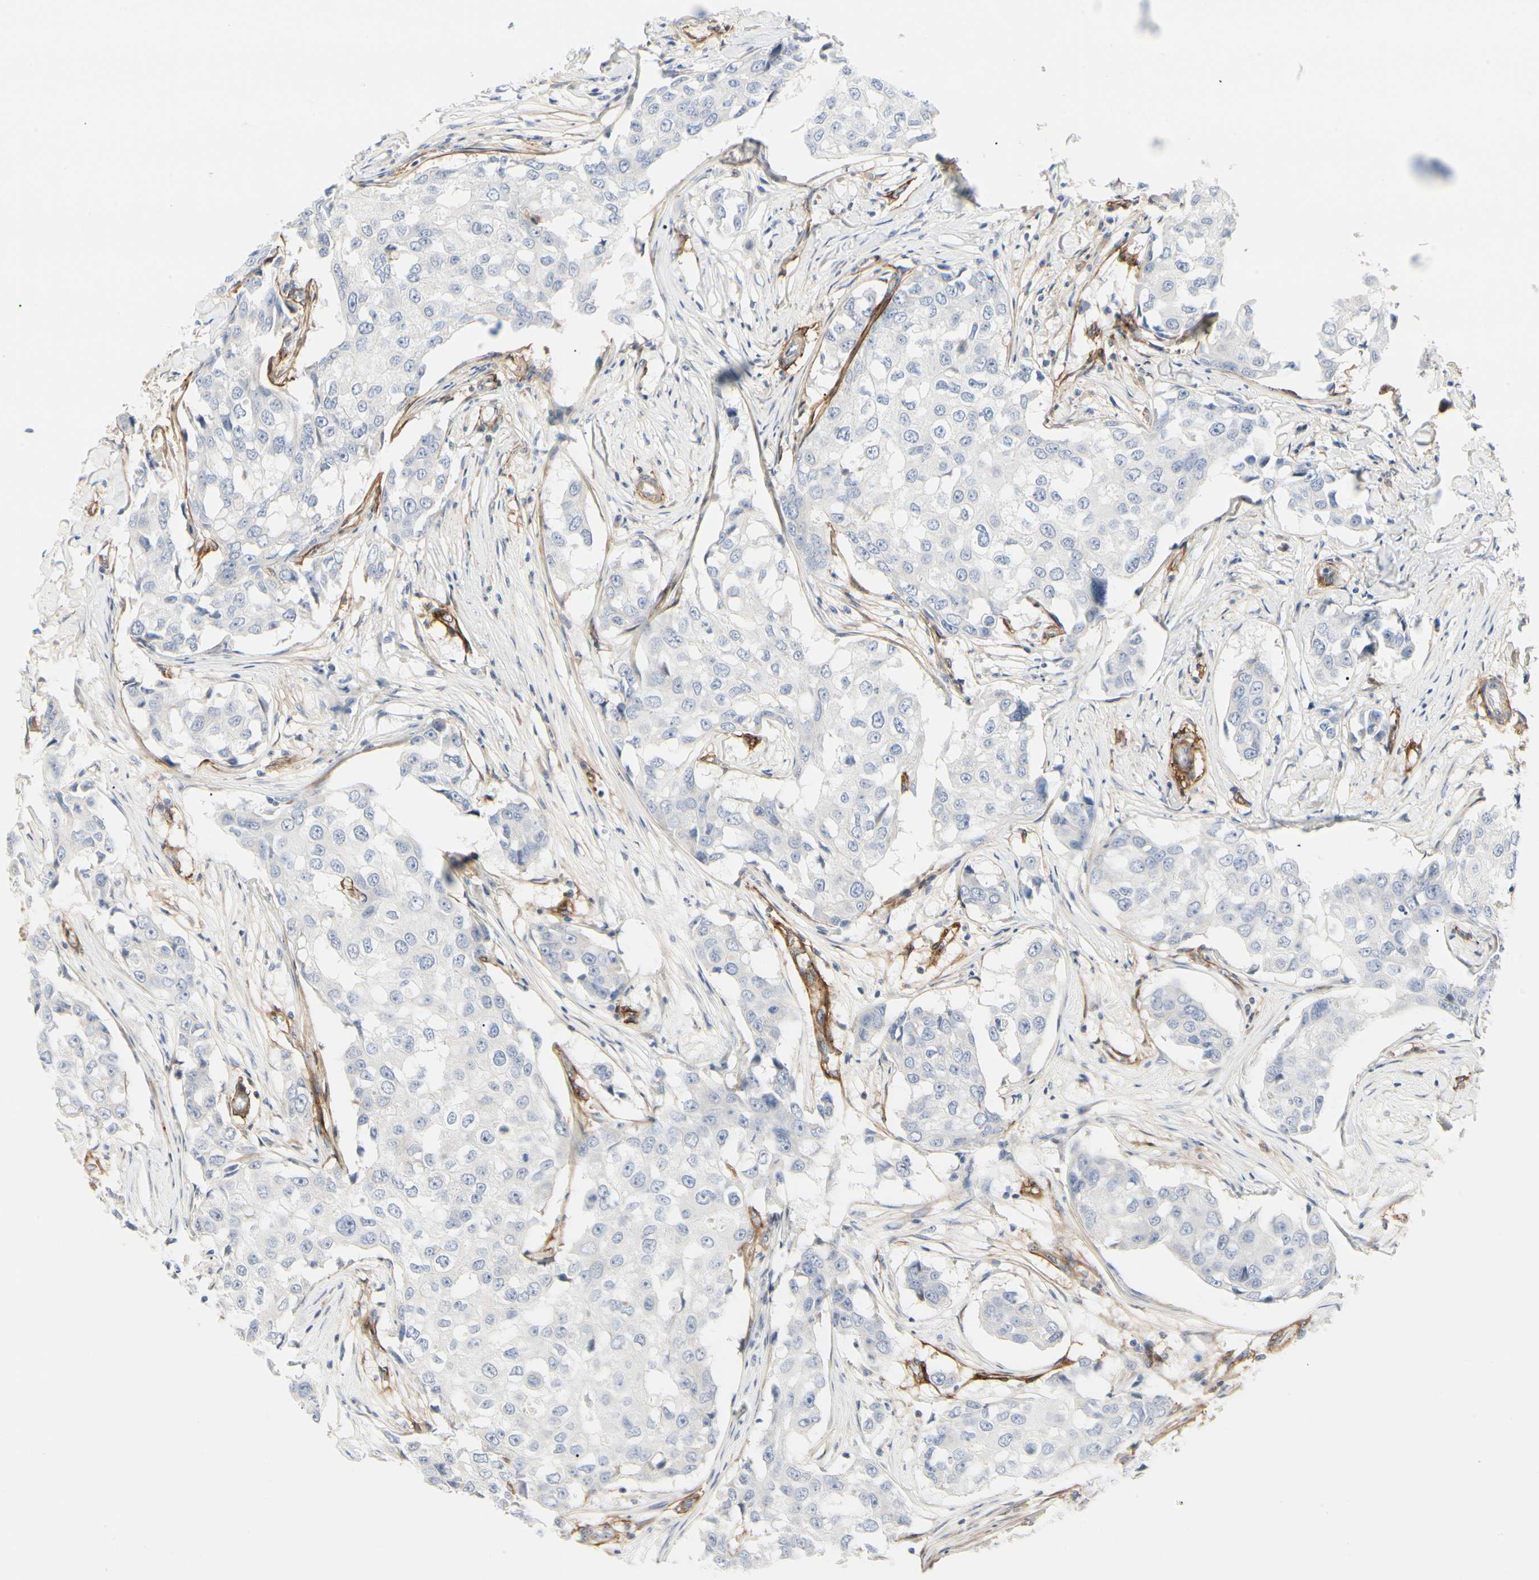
{"staining": {"intensity": "negative", "quantity": "none", "location": "none"}, "tissue": "breast cancer", "cell_type": "Tumor cells", "image_type": "cancer", "snomed": [{"axis": "morphology", "description": "Duct carcinoma"}, {"axis": "topography", "description": "Breast"}], "caption": "A micrograph of human breast cancer is negative for staining in tumor cells.", "gene": "GGT5", "patient": {"sex": "female", "age": 27}}